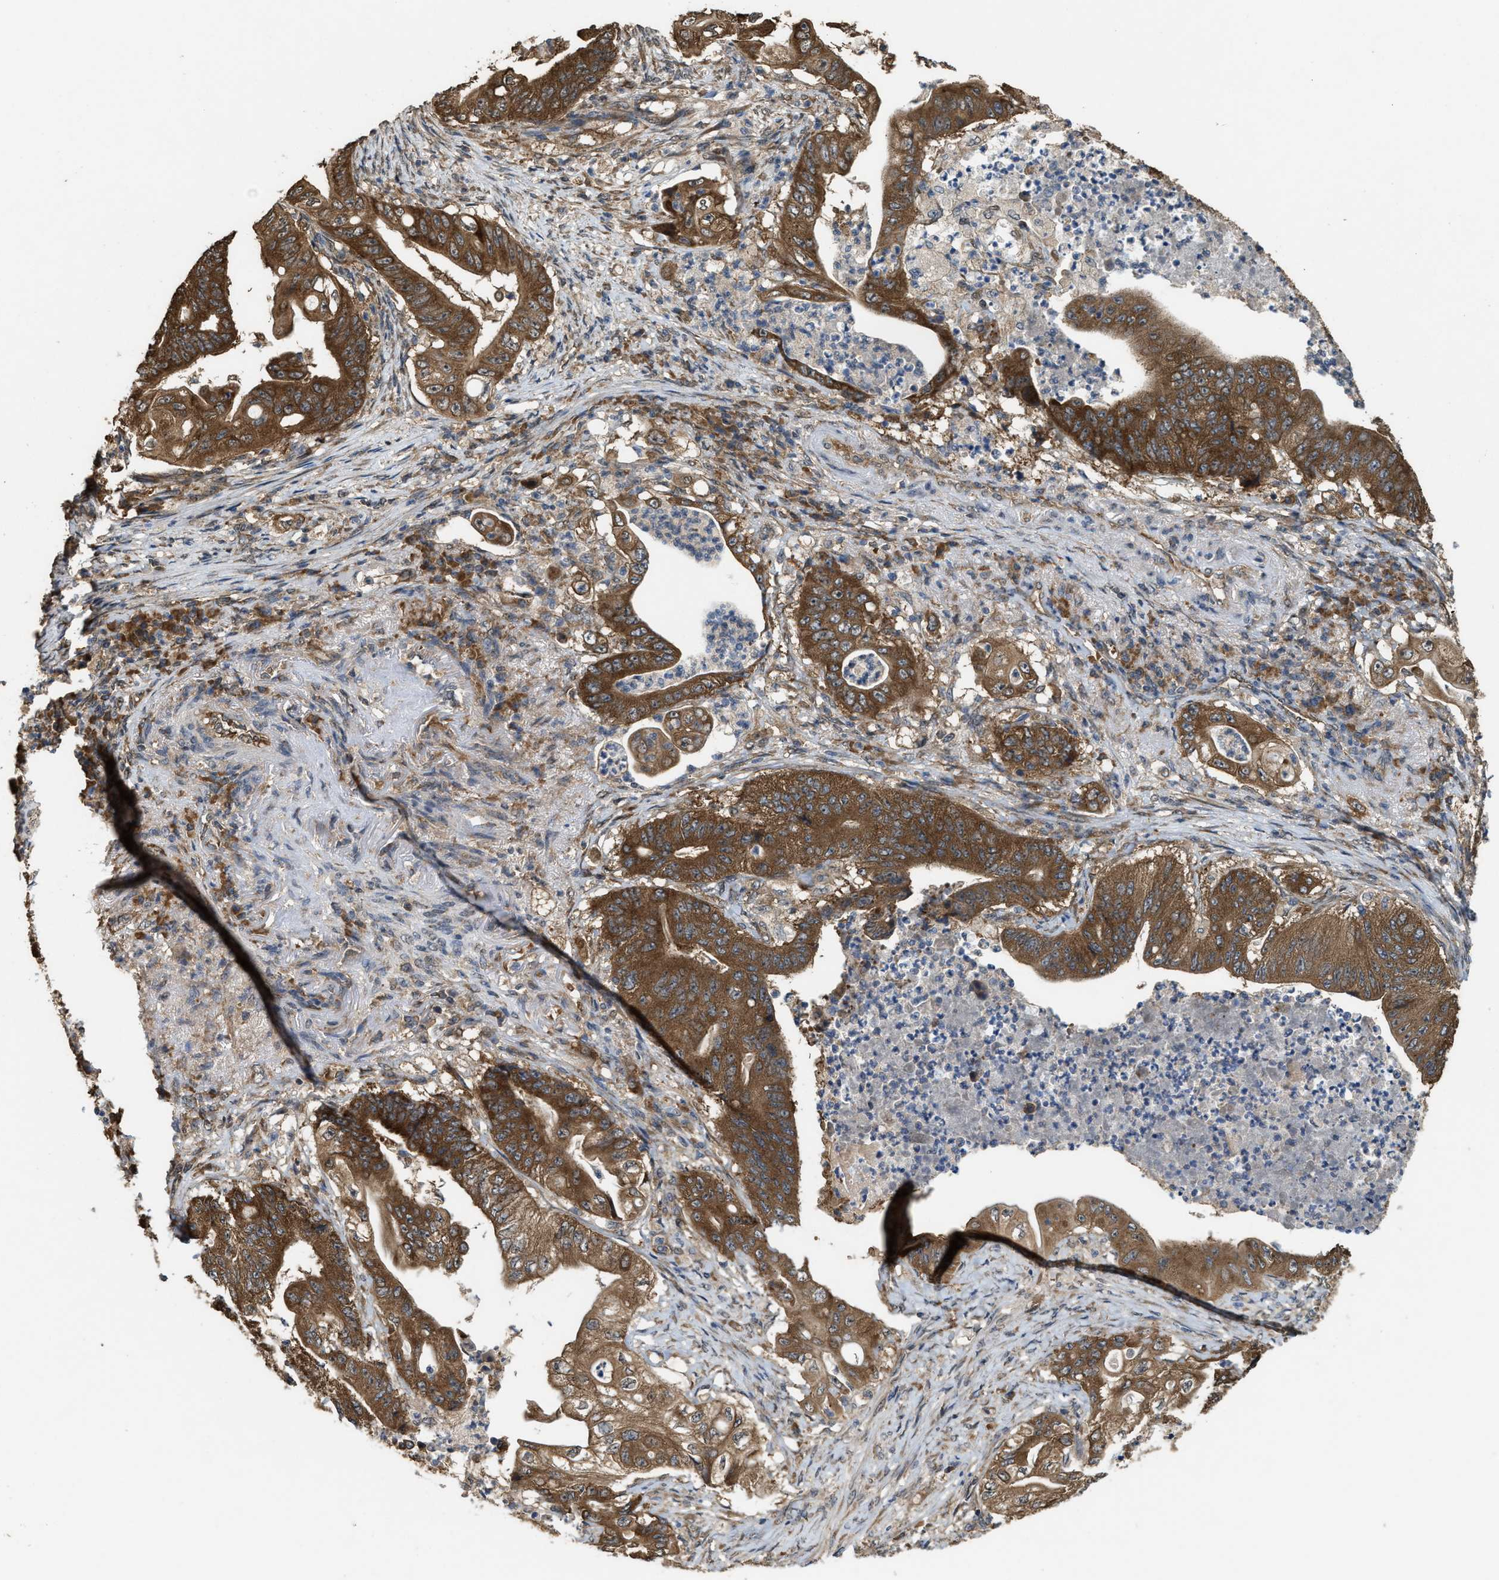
{"staining": {"intensity": "strong", "quantity": ">75%", "location": "cytoplasmic/membranous"}, "tissue": "stomach cancer", "cell_type": "Tumor cells", "image_type": "cancer", "snomed": [{"axis": "morphology", "description": "Adenocarcinoma, NOS"}, {"axis": "topography", "description": "Stomach"}], "caption": "Protein expression analysis of human stomach adenocarcinoma reveals strong cytoplasmic/membranous expression in approximately >75% of tumor cells.", "gene": "ARHGEF5", "patient": {"sex": "female", "age": 73}}